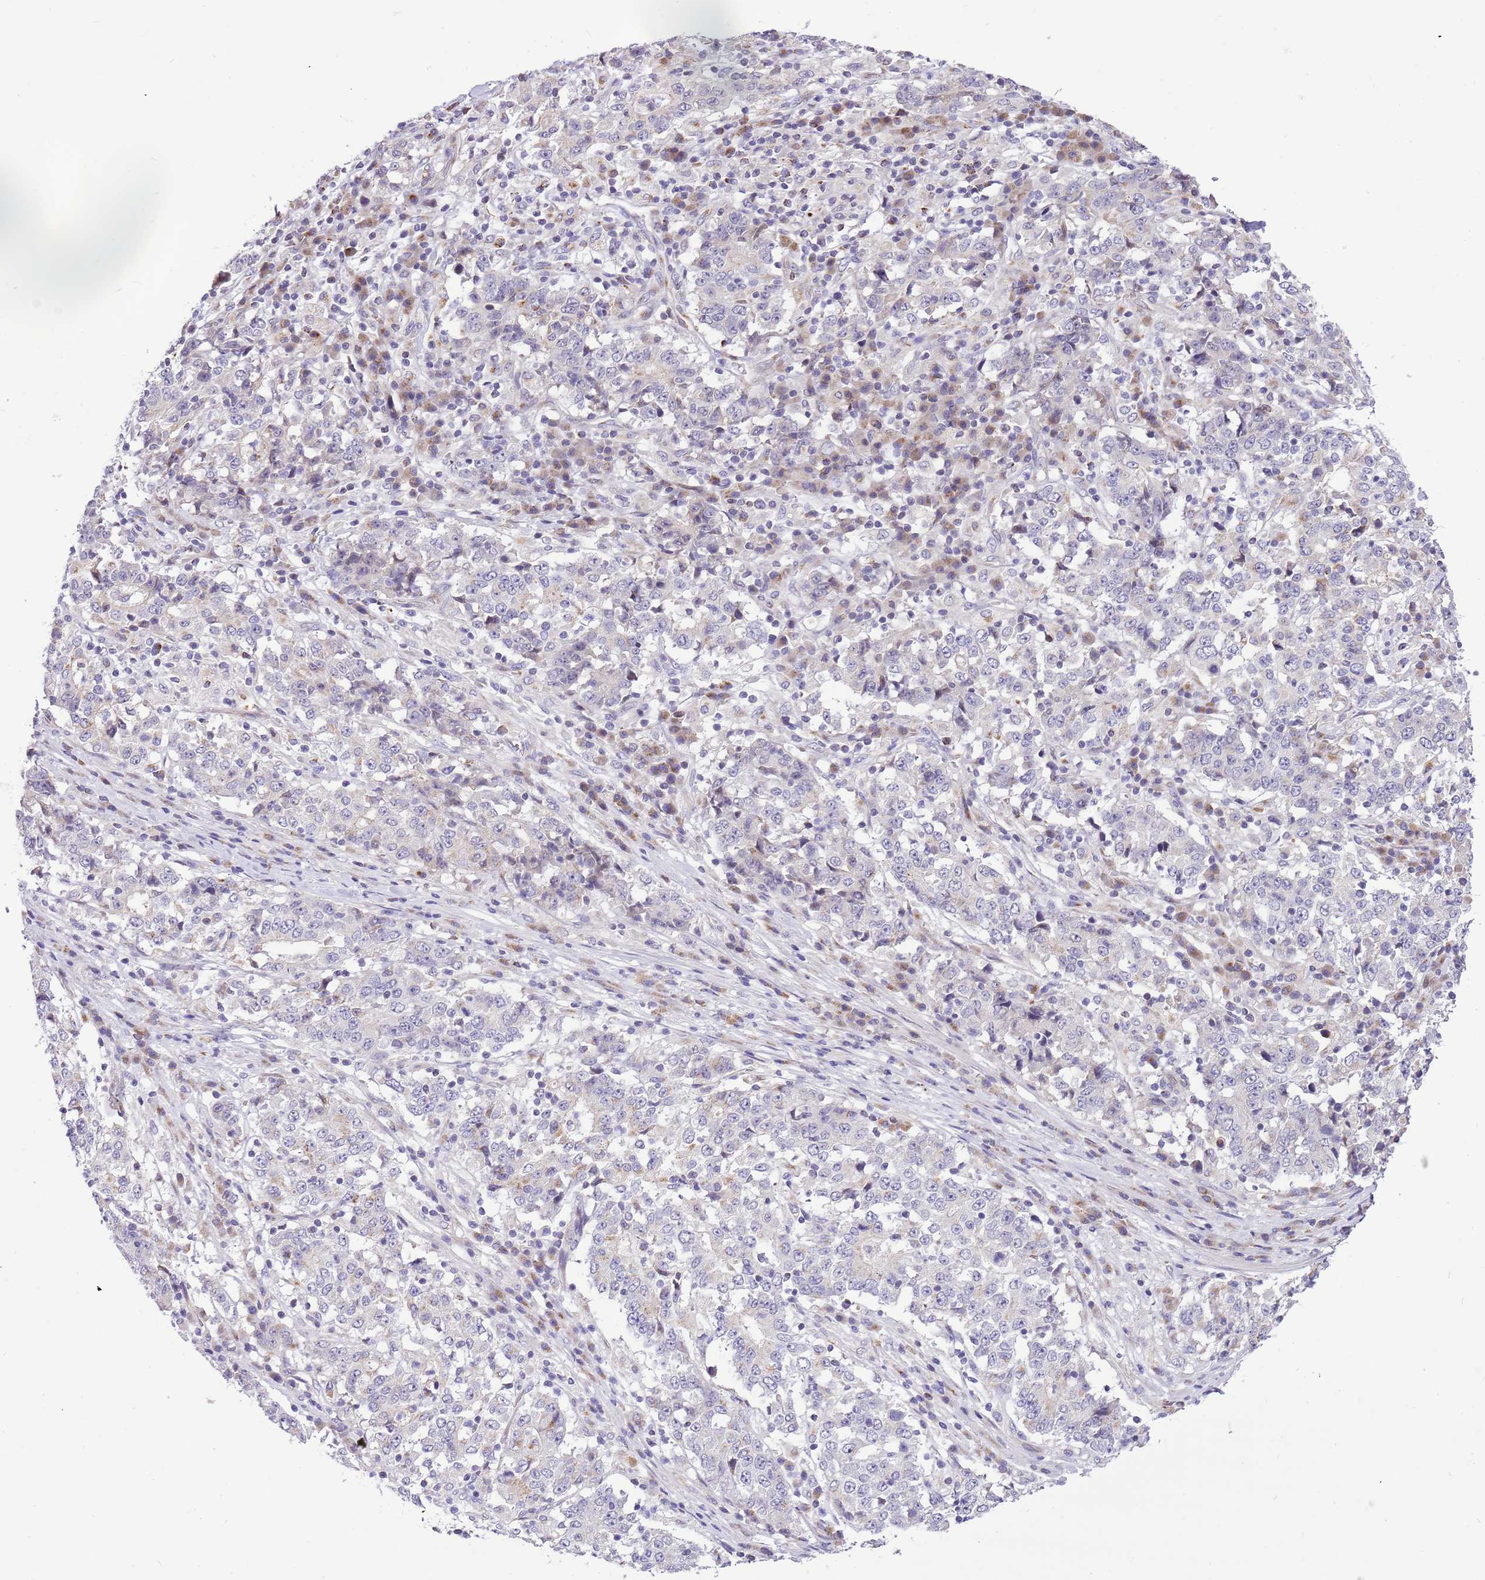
{"staining": {"intensity": "negative", "quantity": "none", "location": "none"}, "tissue": "stomach cancer", "cell_type": "Tumor cells", "image_type": "cancer", "snomed": [{"axis": "morphology", "description": "Adenocarcinoma, NOS"}, {"axis": "topography", "description": "Stomach"}], "caption": "There is no significant positivity in tumor cells of adenocarcinoma (stomach).", "gene": "COX17", "patient": {"sex": "male", "age": 59}}